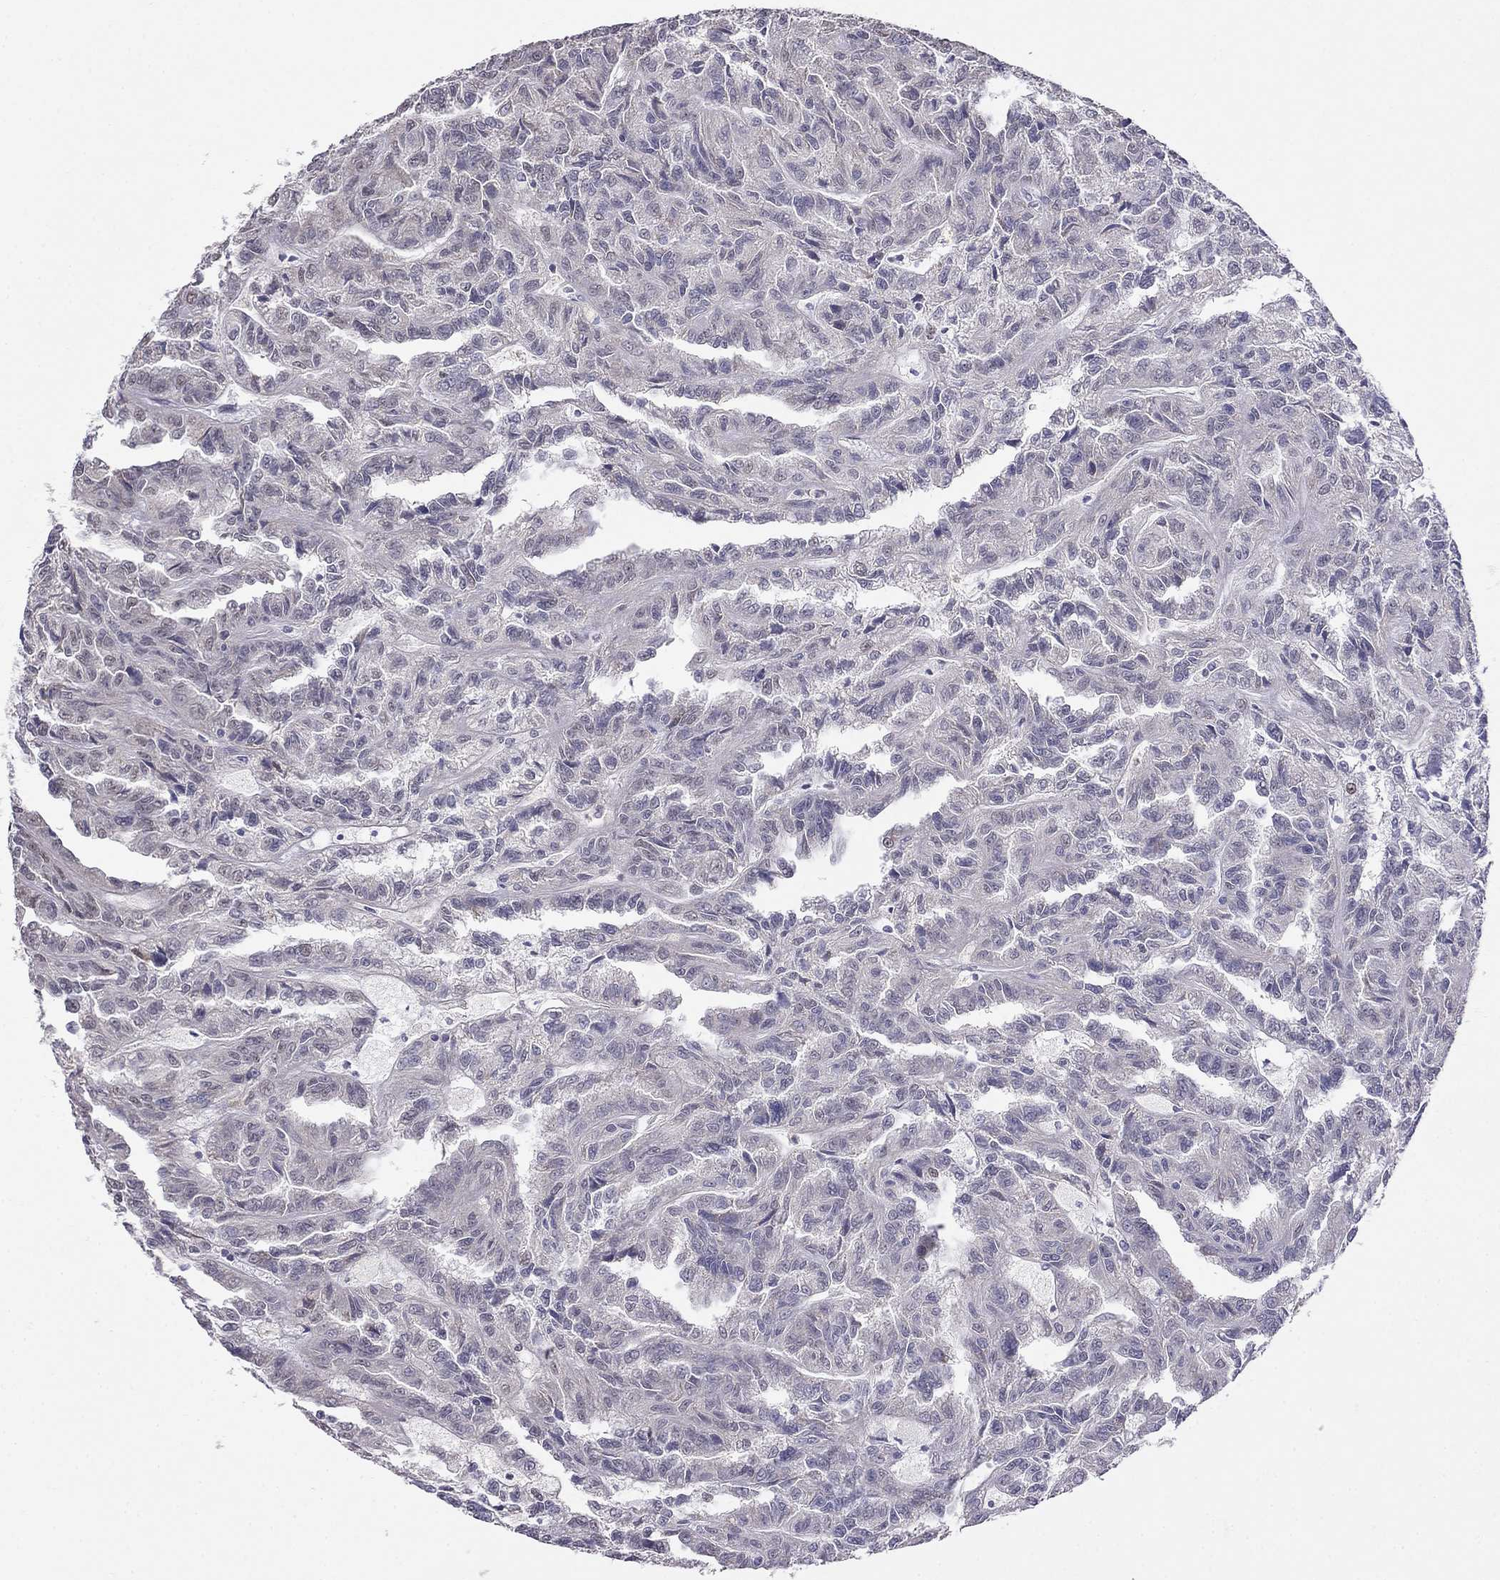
{"staining": {"intensity": "negative", "quantity": "none", "location": "none"}, "tissue": "renal cancer", "cell_type": "Tumor cells", "image_type": "cancer", "snomed": [{"axis": "morphology", "description": "Adenocarcinoma, NOS"}, {"axis": "topography", "description": "Kidney"}], "caption": "High power microscopy image of an IHC histopathology image of renal cancer (adenocarcinoma), revealing no significant staining in tumor cells.", "gene": "LRRC39", "patient": {"sex": "male", "age": 79}}